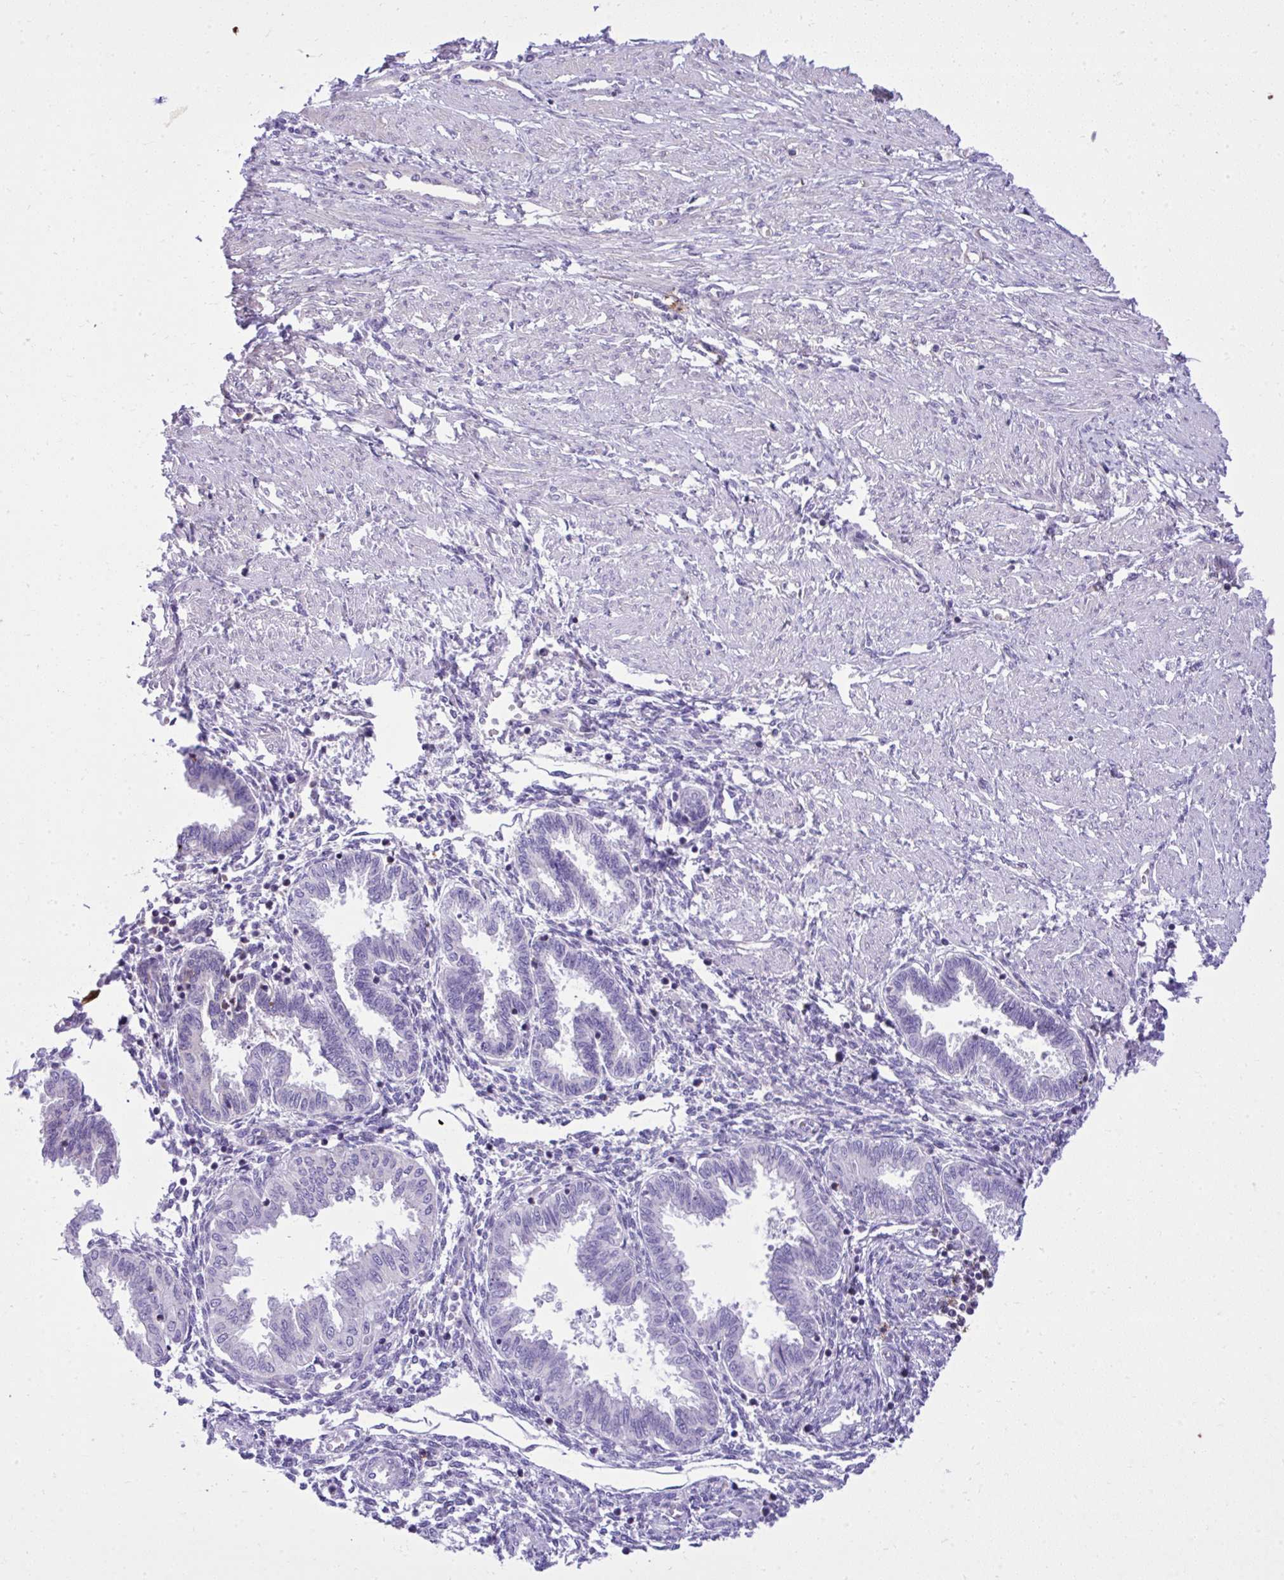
{"staining": {"intensity": "negative", "quantity": "none", "location": "none"}, "tissue": "endometrium", "cell_type": "Cells in endometrial stroma", "image_type": "normal", "snomed": [{"axis": "morphology", "description": "Normal tissue, NOS"}, {"axis": "topography", "description": "Endometrium"}], "caption": "Immunohistochemistry (IHC) micrograph of normal endometrium: endometrium stained with DAB (3,3'-diaminobenzidine) shows no significant protein staining in cells in endometrial stroma.", "gene": "PITPNM3", "patient": {"sex": "female", "age": 33}}